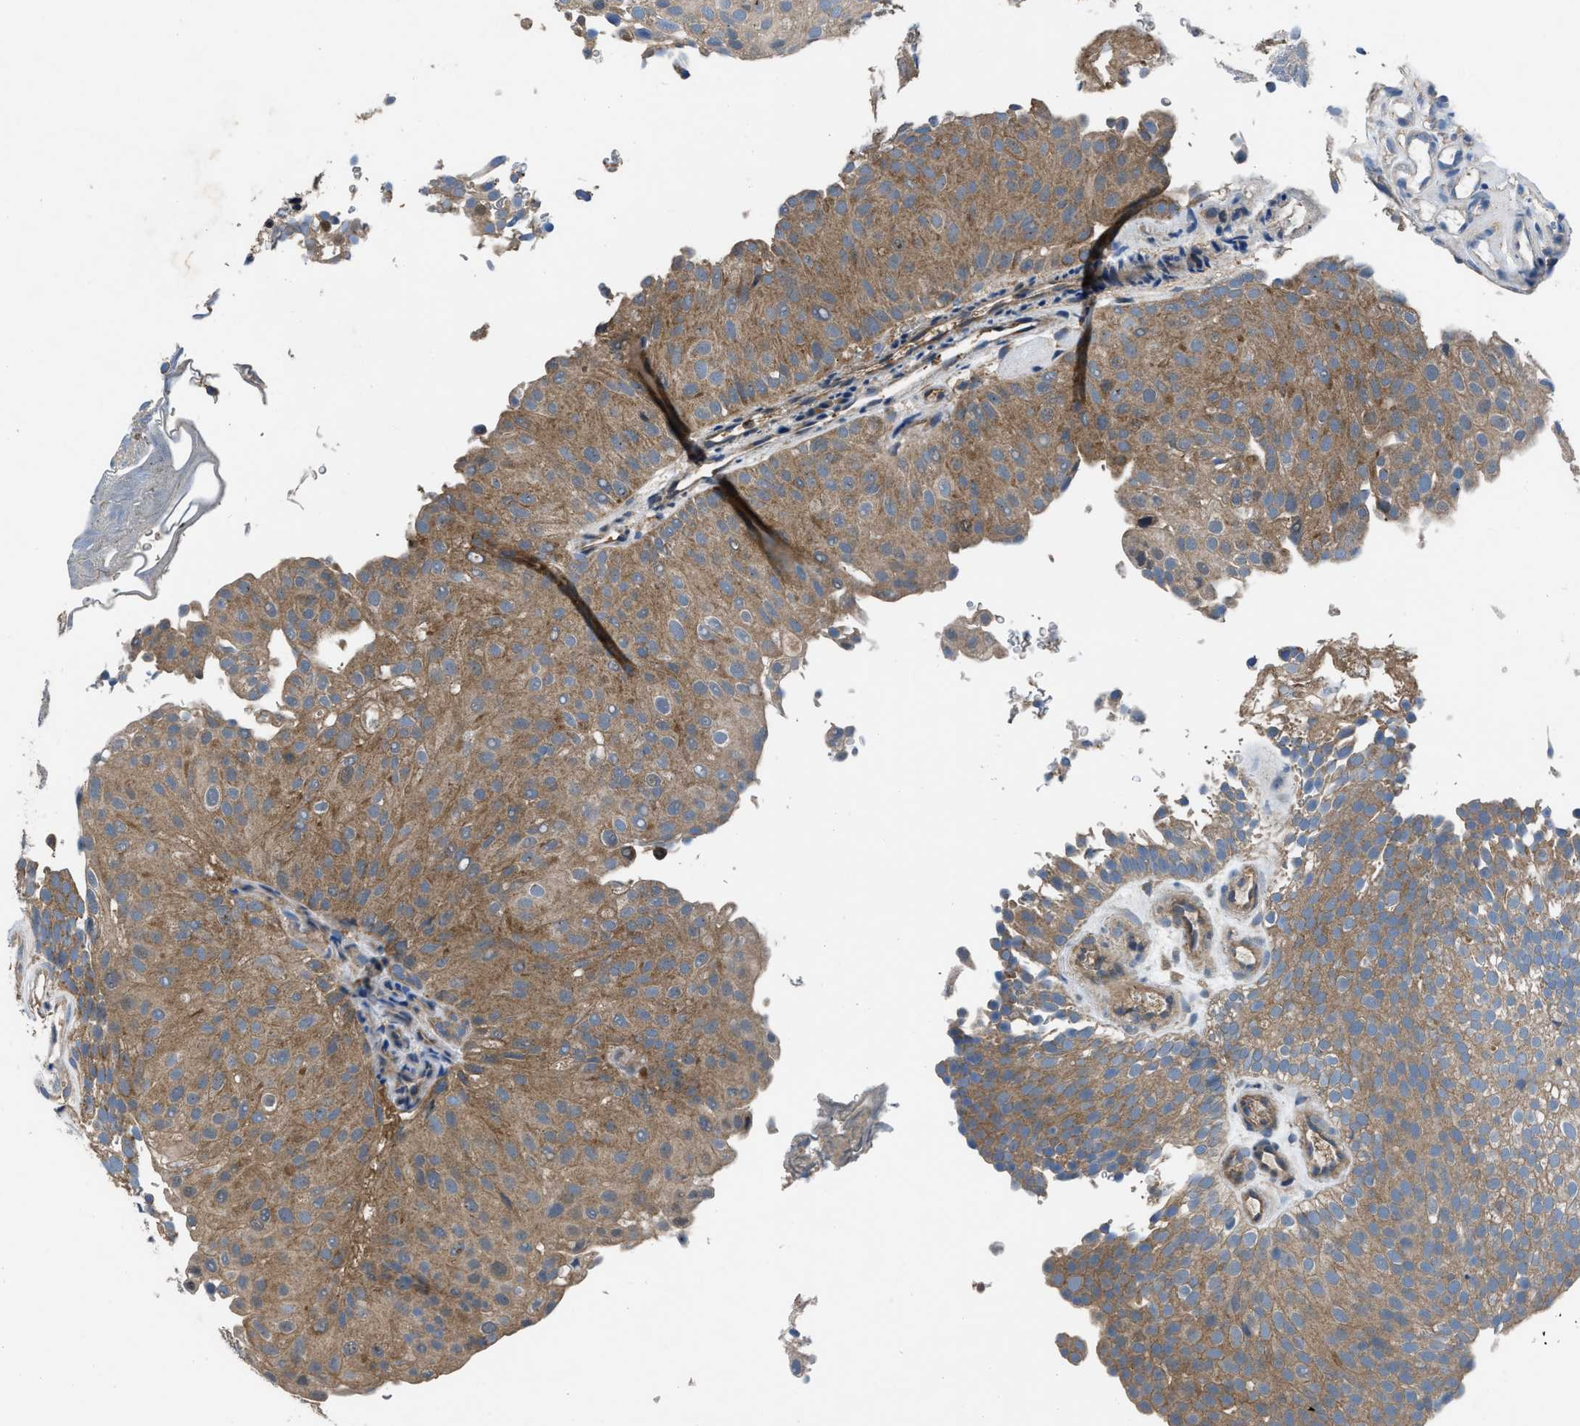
{"staining": {"intensity": "moderate", "quantity": ">75%", "location": "cytoplasmic/membranous"}, "tissue": "urothelial cancer", "cell_type": "Tumor cells", "image_type": "cancer", "snomed": [{"axis": "morphology", "description": "Urothelial carcinoma, Low grade"}, {"axis": "topography", "description": "Urinary bladder"}], "caption": "Moderate cytoplasmic/membranous expression for a protein is identified in approximately >75% of tumor cells of low-grade urothelial carcinoma using immunohistochemistry.", "gene": "USP25", "patient": {"sex": "male", "age": 78}}